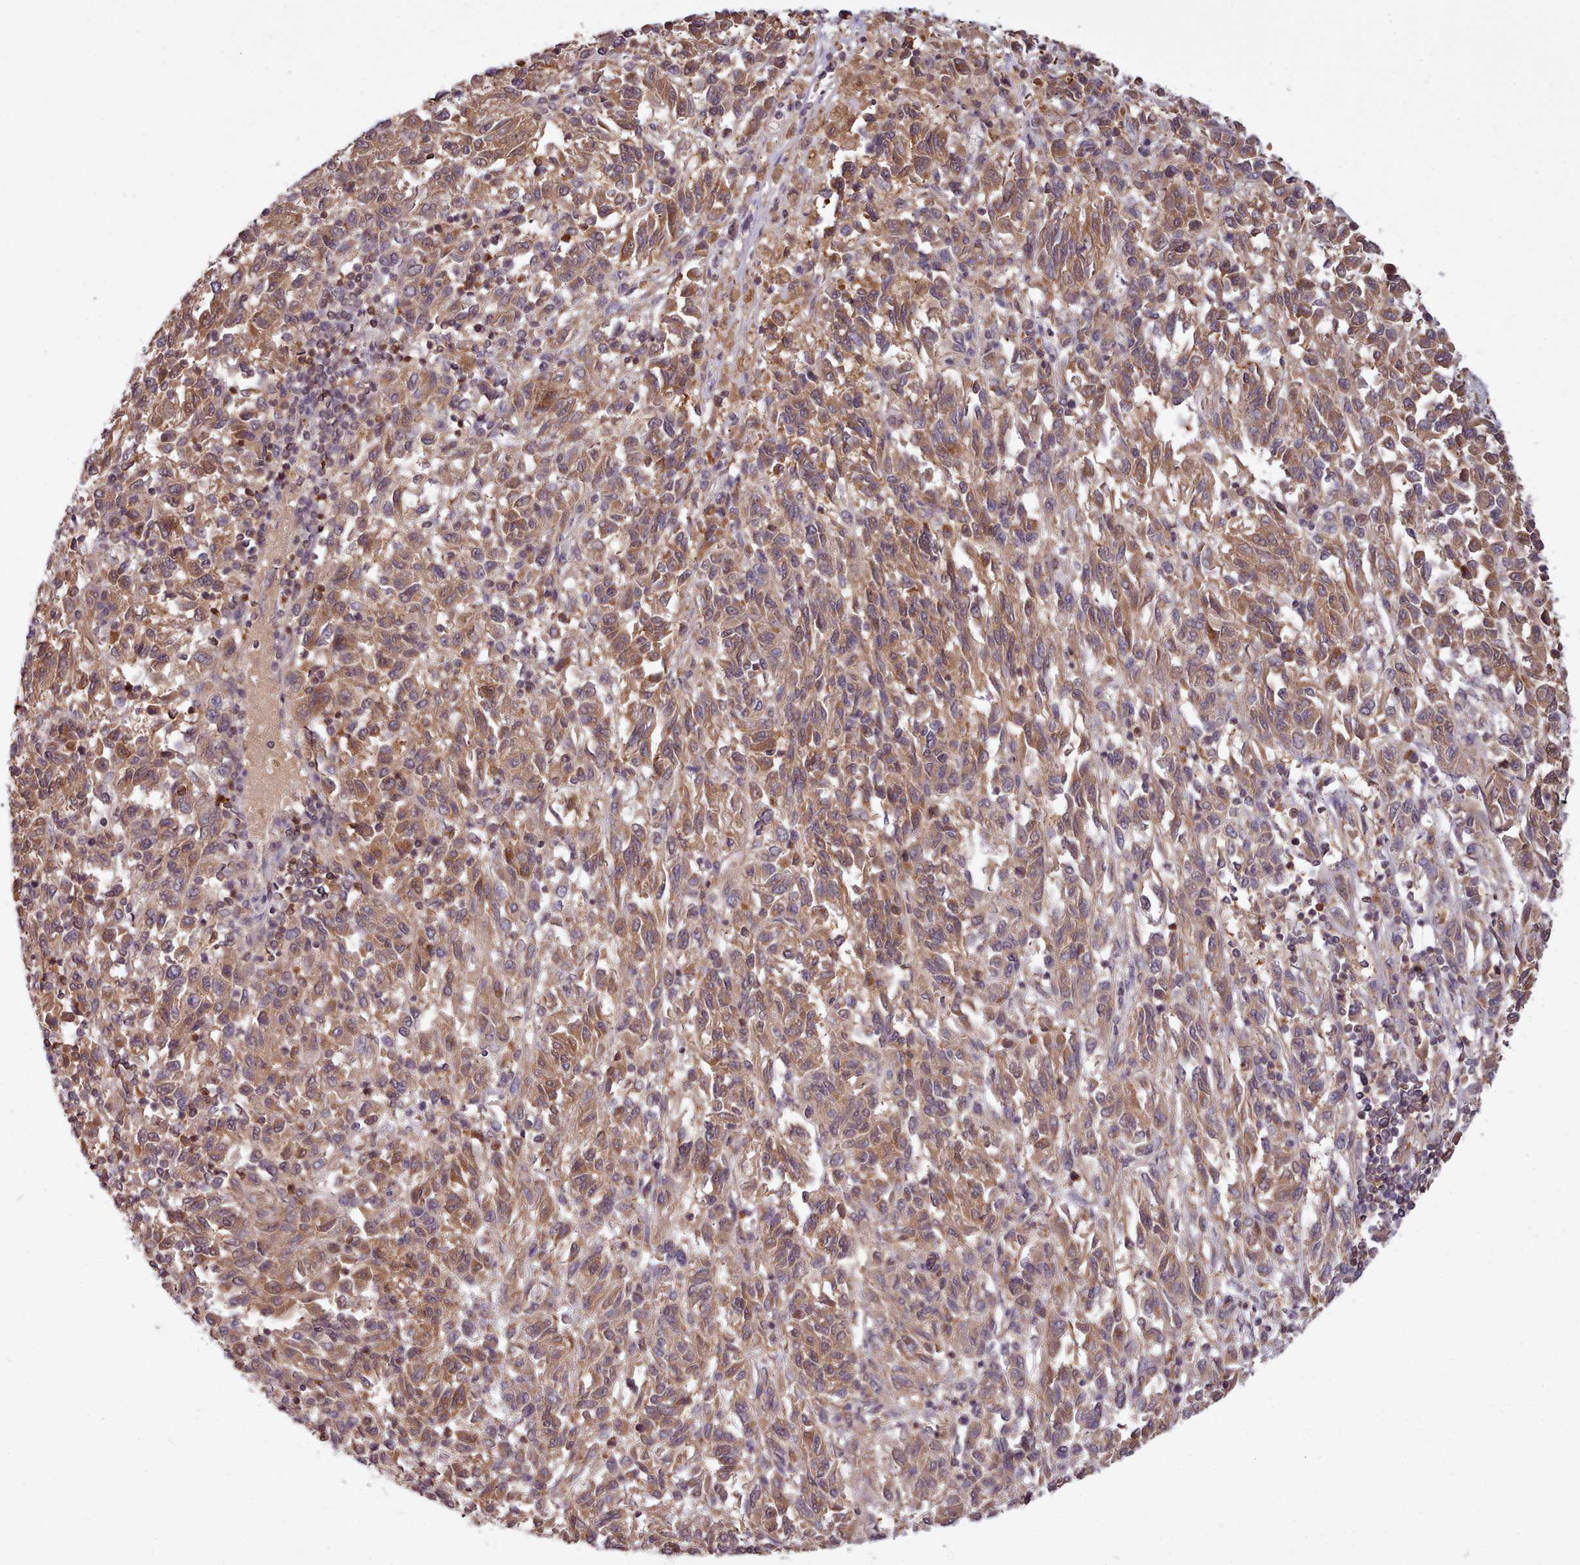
{"staining": {"intensity": "moderate", "quantity": ">75%", "location": "cytoplasmic/membranous,nuclear"}, "tissue": "melanoma", "cell_type": "Tumor cells", "image_type": "cancer", "snomed": [{"axis": "morphology", "description": "Malignant melanoma, Metastatic site"}, {"axis": "topography", "description": "Lung"}], "caption": "Immunohistochemistry (DAB (3,3'-diaminobenzidine)) staining of malignant melanoma (metastatic site) reveals moderate cytoplasmic/membranous and nuclear protein positivity in approximately >75% of tumor cells.", "gene": "ARL17A", "patient": {"sex": "male", "age": 64}}